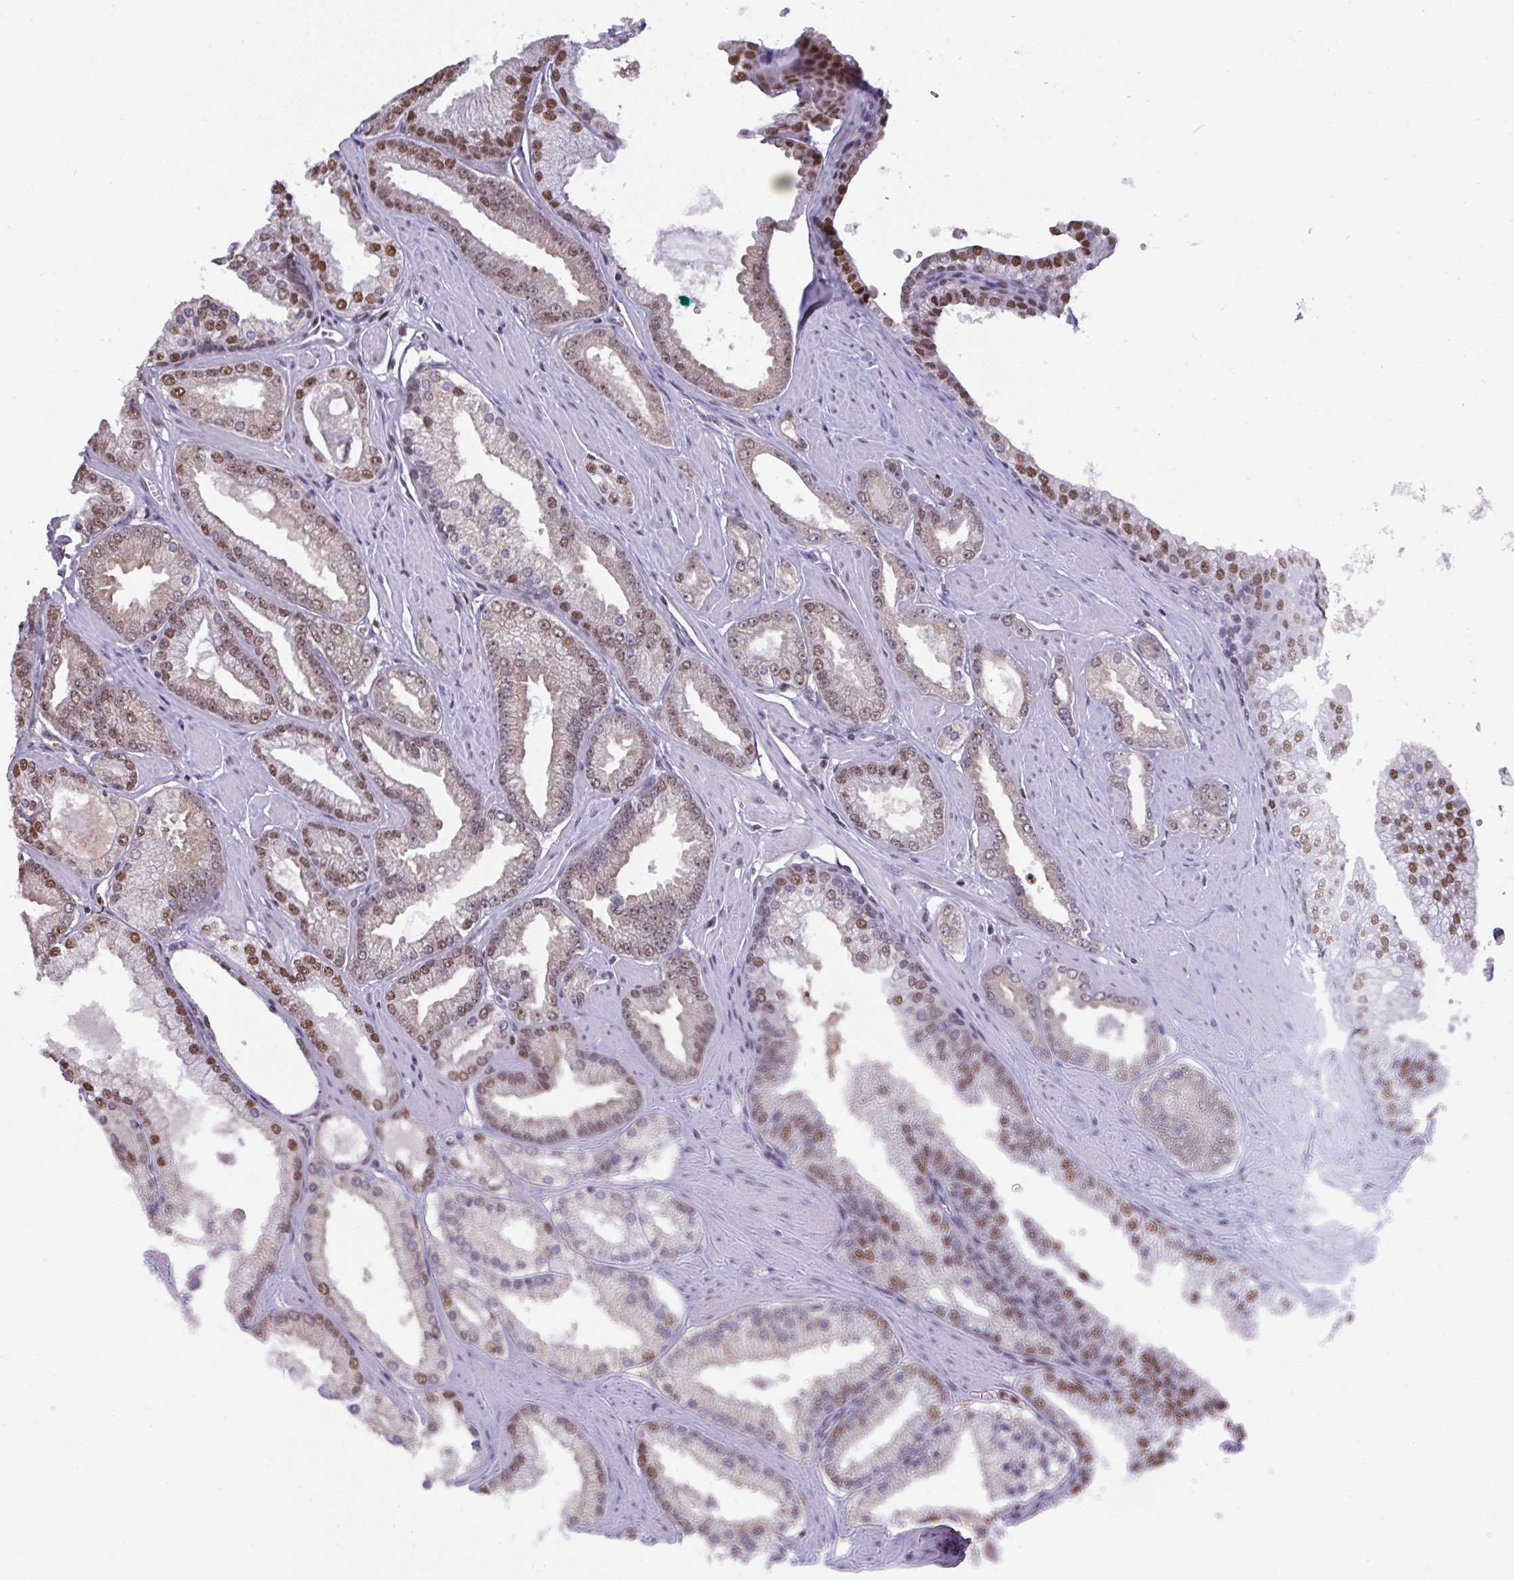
{"staining": {"intensity": "moderate", "quantity": "25%-75%", "location": "nuclear"}, "tissue": "prostate cancer", "cell_type": "Tumor cells", "image_type": "cancer", "snomed": [{"axis": "morphology", "description": "Adenocarcinoma, Low grade"}, {"axis": "topography", "description": "Prostate"}], "caption": "Immunohistochemistry histopathology image of prostate cancer (low-grade adenocarcinoma) stained for a protein (brown), which shows medium levels of moderate nuclear staining in about 25%-75% of tumor cells.", "gene": "BBX", "patient": {"sex": "male", "age": 42}}